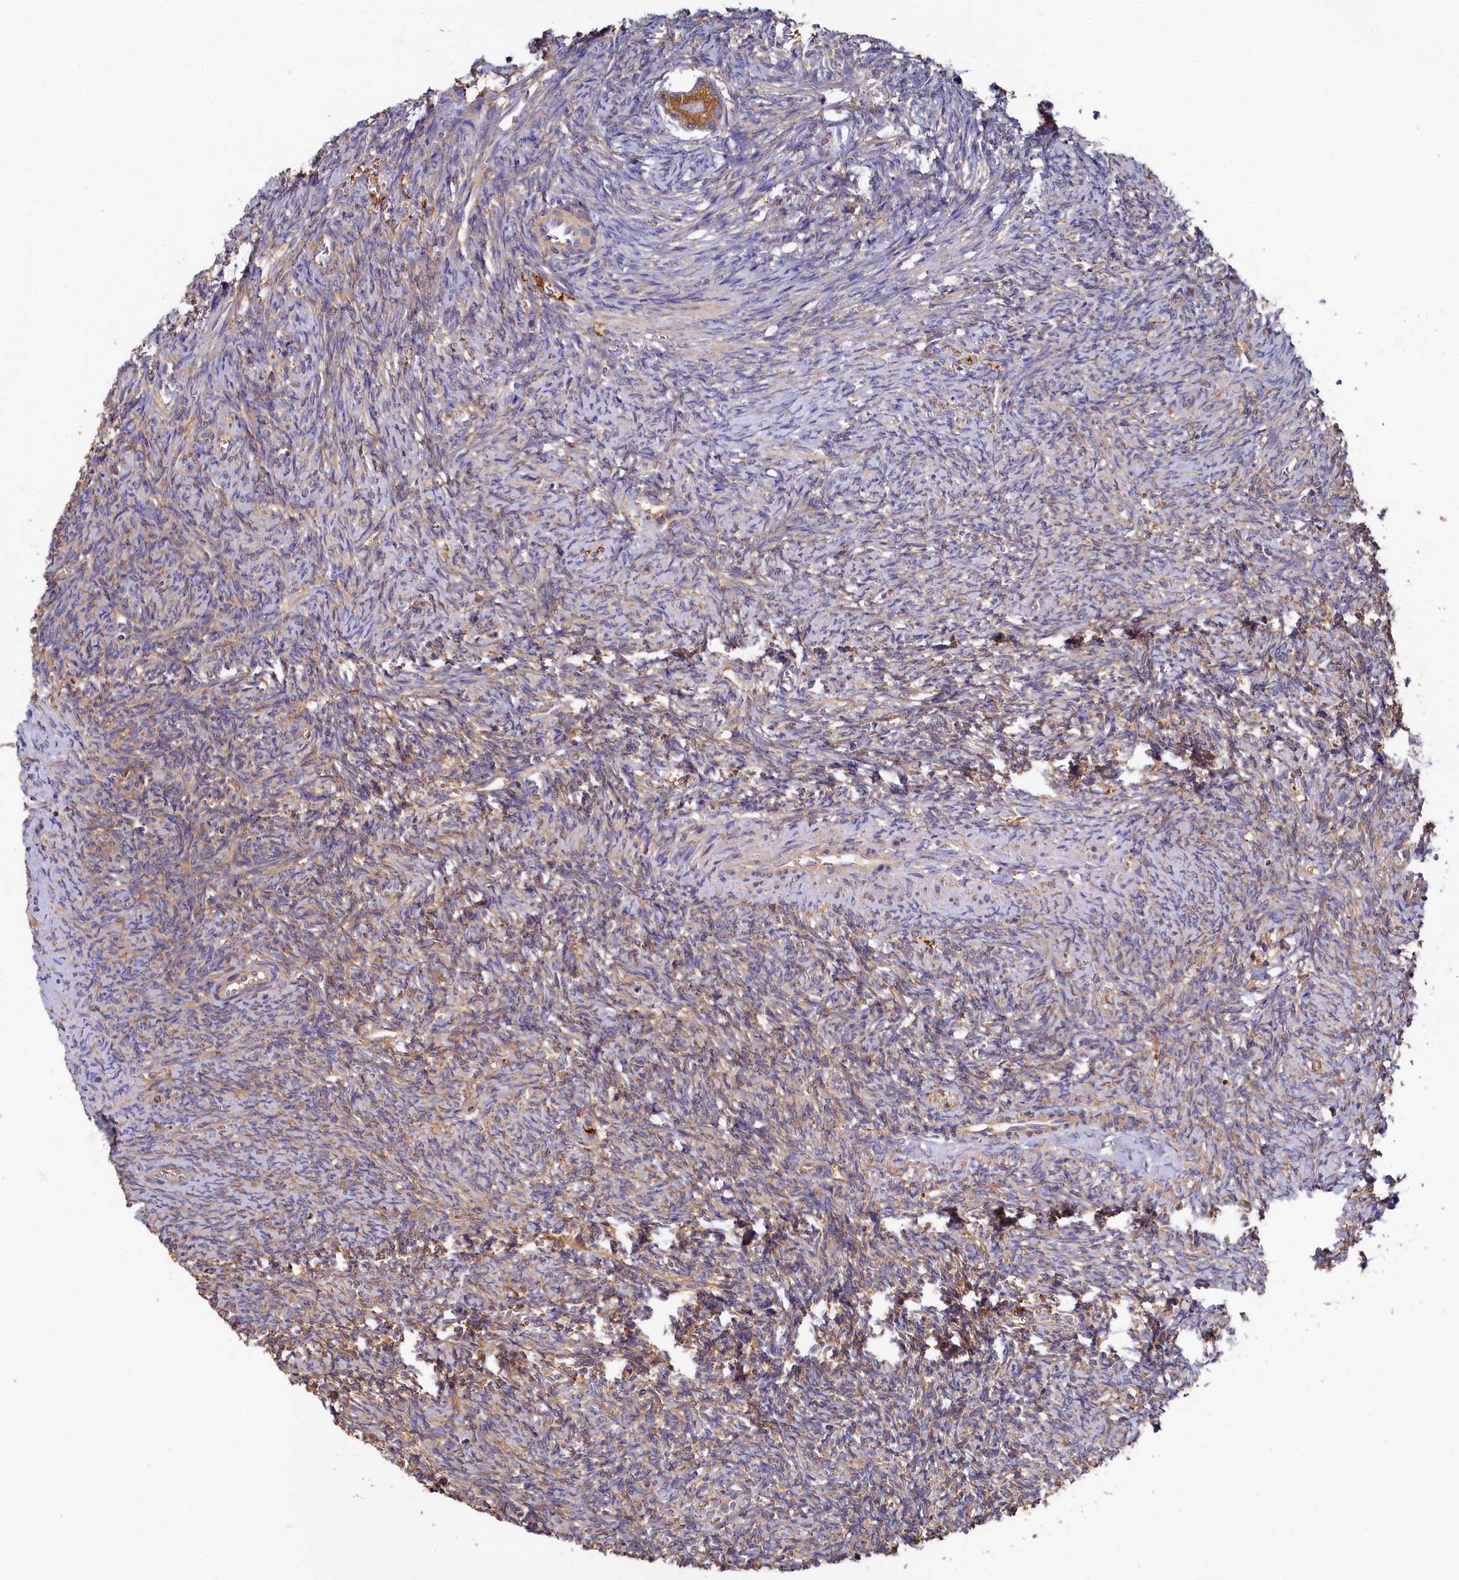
{"staining": {"intensity": "moderate", "quantity": ">75%", "location": "cytoplasmic/membranous"}, "tissue": "ovary", "cell_type": "Follicle cells", "image_type": "normal", "snomed": [{"axis": "morphology", "description": "Normal tissue, NOS"}, {"axis": "topography", "description": "Ovary"}], "caption": "DAB (3,3'-diaminobenzidine) immunohistochemical staining of benign human ovary exhibits moderate cytoplasmic/membranous protein positivity in about >75% of follicle cells.", "gene": "PPIP5K1", "patient": {"sex": "female", "age": 41}}